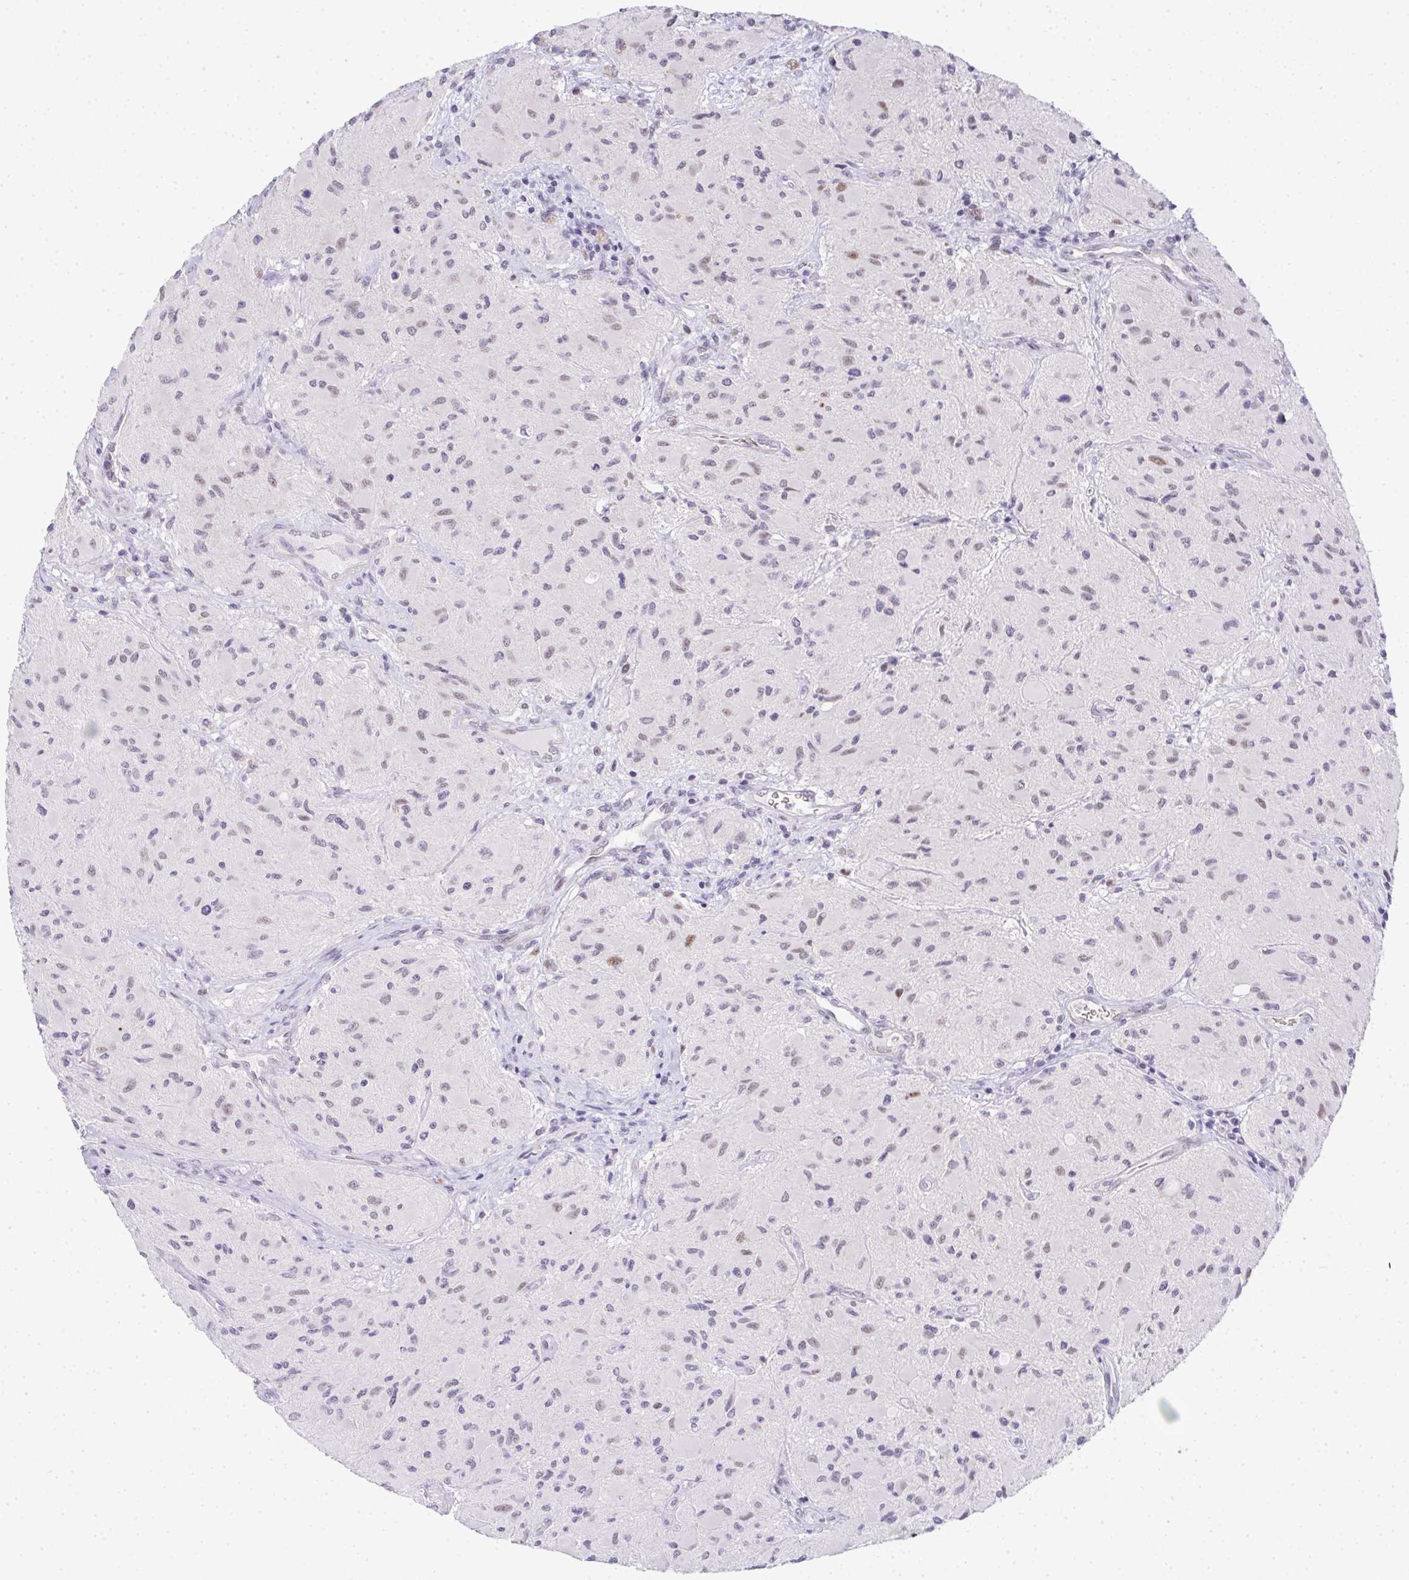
{"staining": {"intensity": "weak", "quantity": "<25%", "location": "nuclear"}, "tissue": "glioma", "cell_type": "Tumor cells", "image_type": "cancer", "snomed": [{"axis": "morphology", "description": "Glioma, malignant, High grade"}, {"axis": "topography", "description": "Brain"}], "caption": "Malignant high-grade glioma stained for a protein using immunohistochemistry (IHC) exhibits no staining tumor cells.", "gene": "TNMD", "patient": {"sex": "female", "age": 65}}